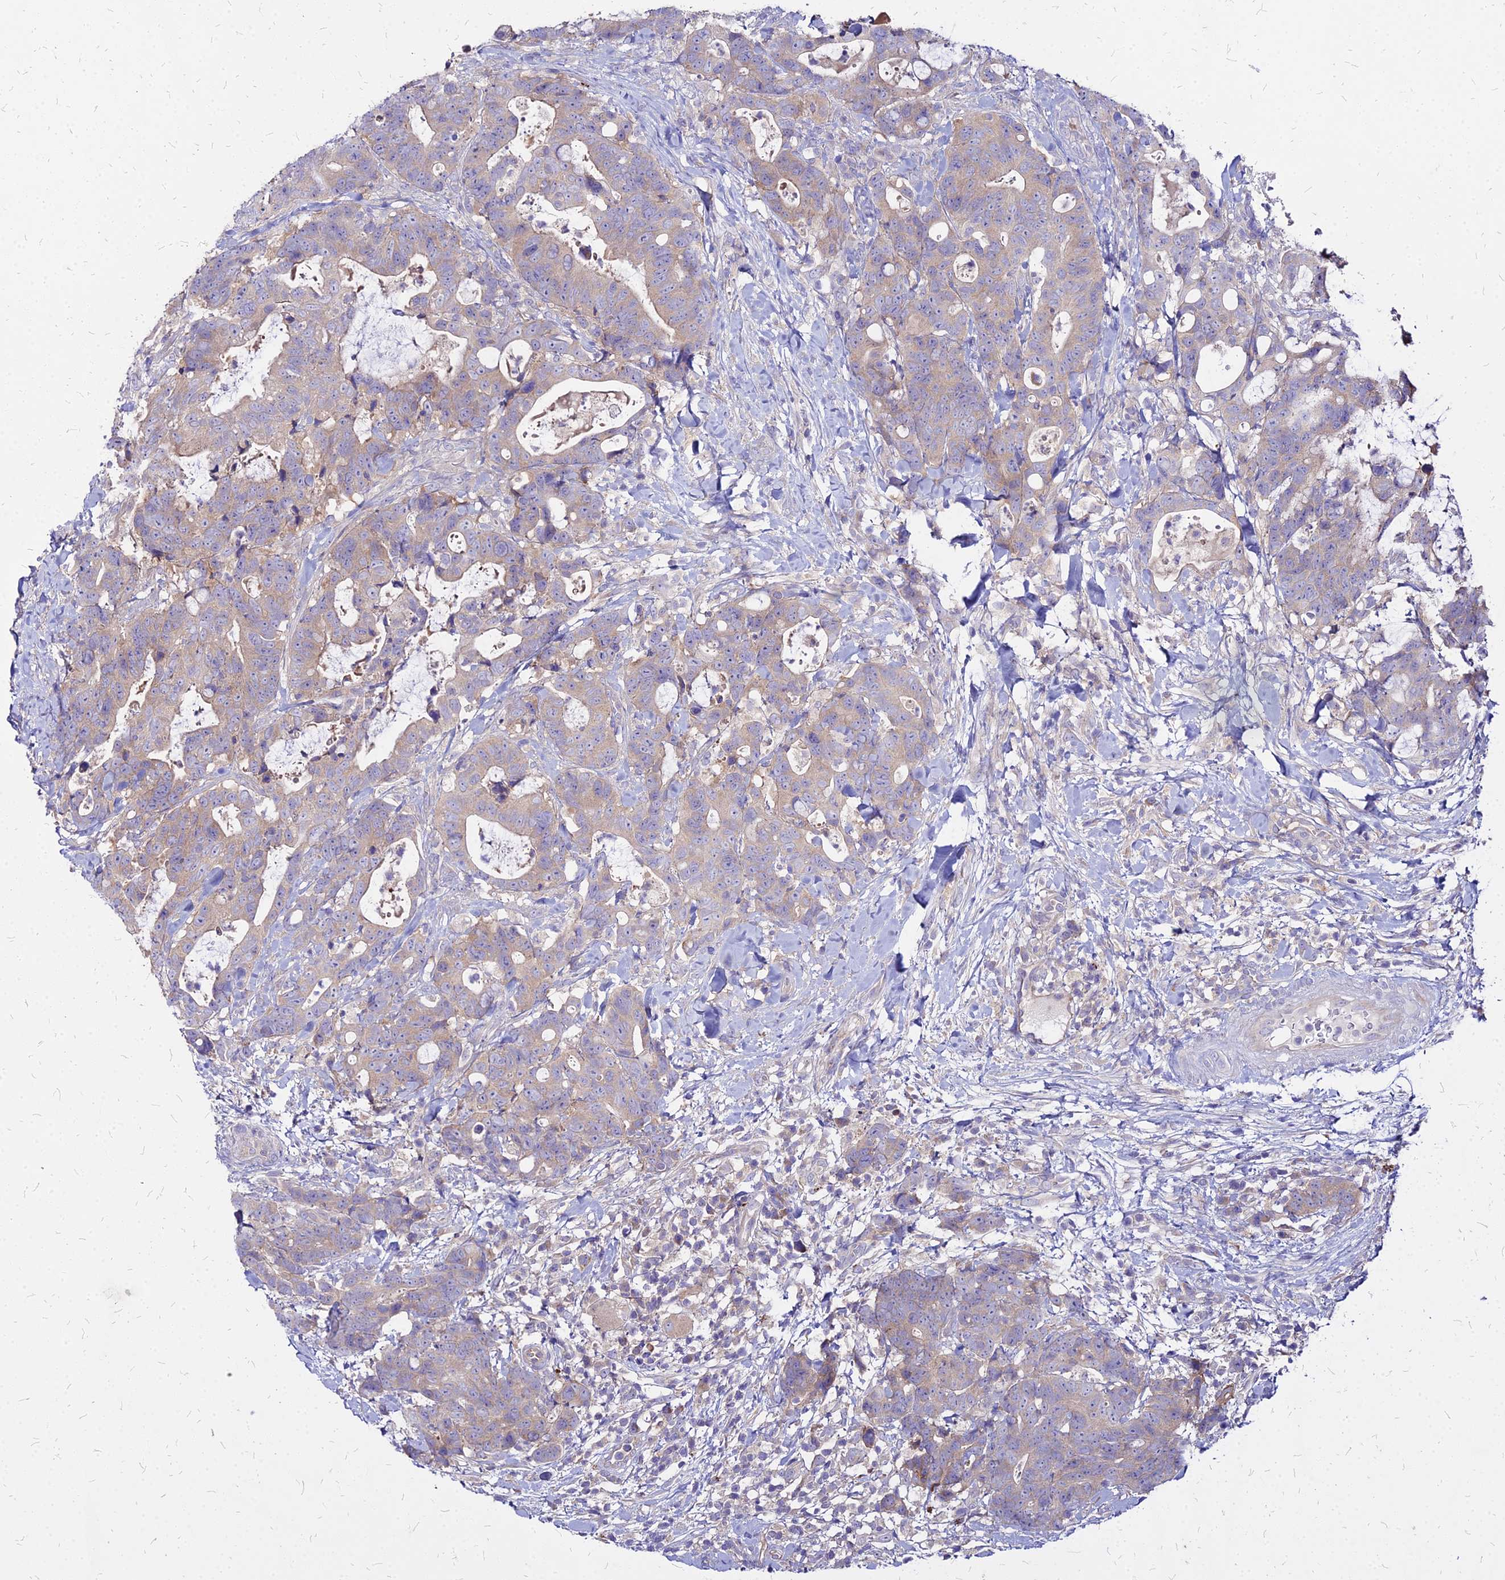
{"staining": {"intensity": "weak", "quantity": ">75%", "location": "cytoplasmic/membranous"}, "tissue": "colorectal cancer", "cell_type": "Tumor cells", "image_type": "cancer", "snomed": [{"axis": "morphology", "description": "Adenocarcinoma, NOS"}, {"axis": "topography", "description": "Colon"}], "caption": "Immunohistochemistry (IHC) staining of colorectal cancer (adenocarcinoma), which exhibits low levels of weak cytoplasmic/membranous positivity in about >75% of tumor cells indicating weak cytoplasmic/membranous protein expression. The staining was performed using DAB (3,3'-diaminobenzidine) (brown) for protein detection and nuclei were counterstained in hematoxylin (blue).", "gene": "COMMD10", "patient": {"sex": "female", "age": 82}}